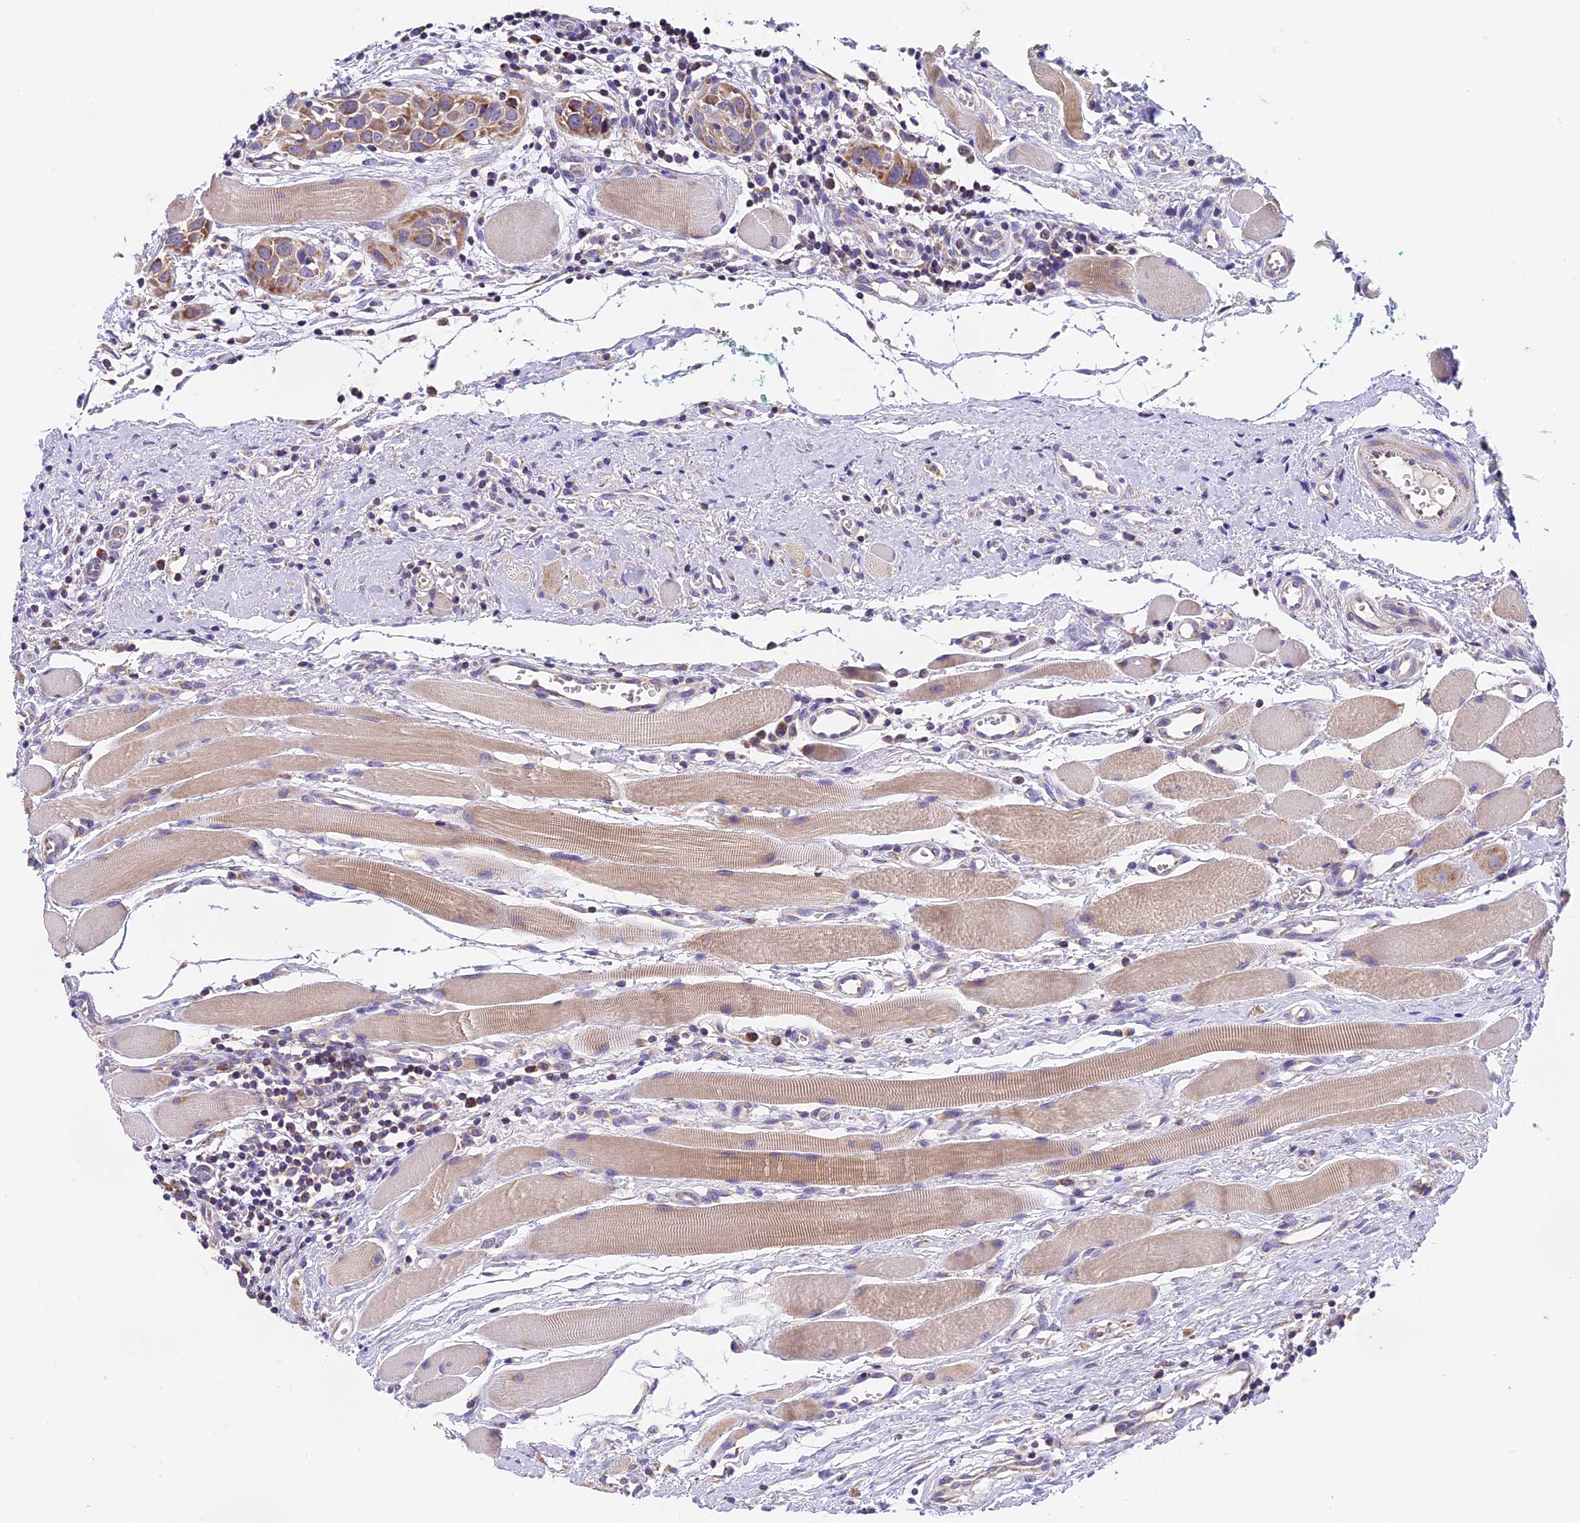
{"staining": {"intensity": "moderate", "quantity": ">75%", "location": "cytoplasmic/membranous"}, "tissue": "head and neck cancer", "cell_type": "Tumor cells", "image_type": "cancer", "snomed": [{"axis": "morphology", "description": "Squamous cell carcinoma, NOS"}, {"axis": "topography", "description": "Oral tissue"}, {"axis": "topography", "description": "Head-Neck"}], "caption": "Protein expression analysis of head and neck cancer (squamous cell carcinoma) demonstrates moderate cytoplasmic/membranous expression in about >75% of tumor cells.", "gene": "MGME1", "patient": {"sex": "female", "age": 50}}